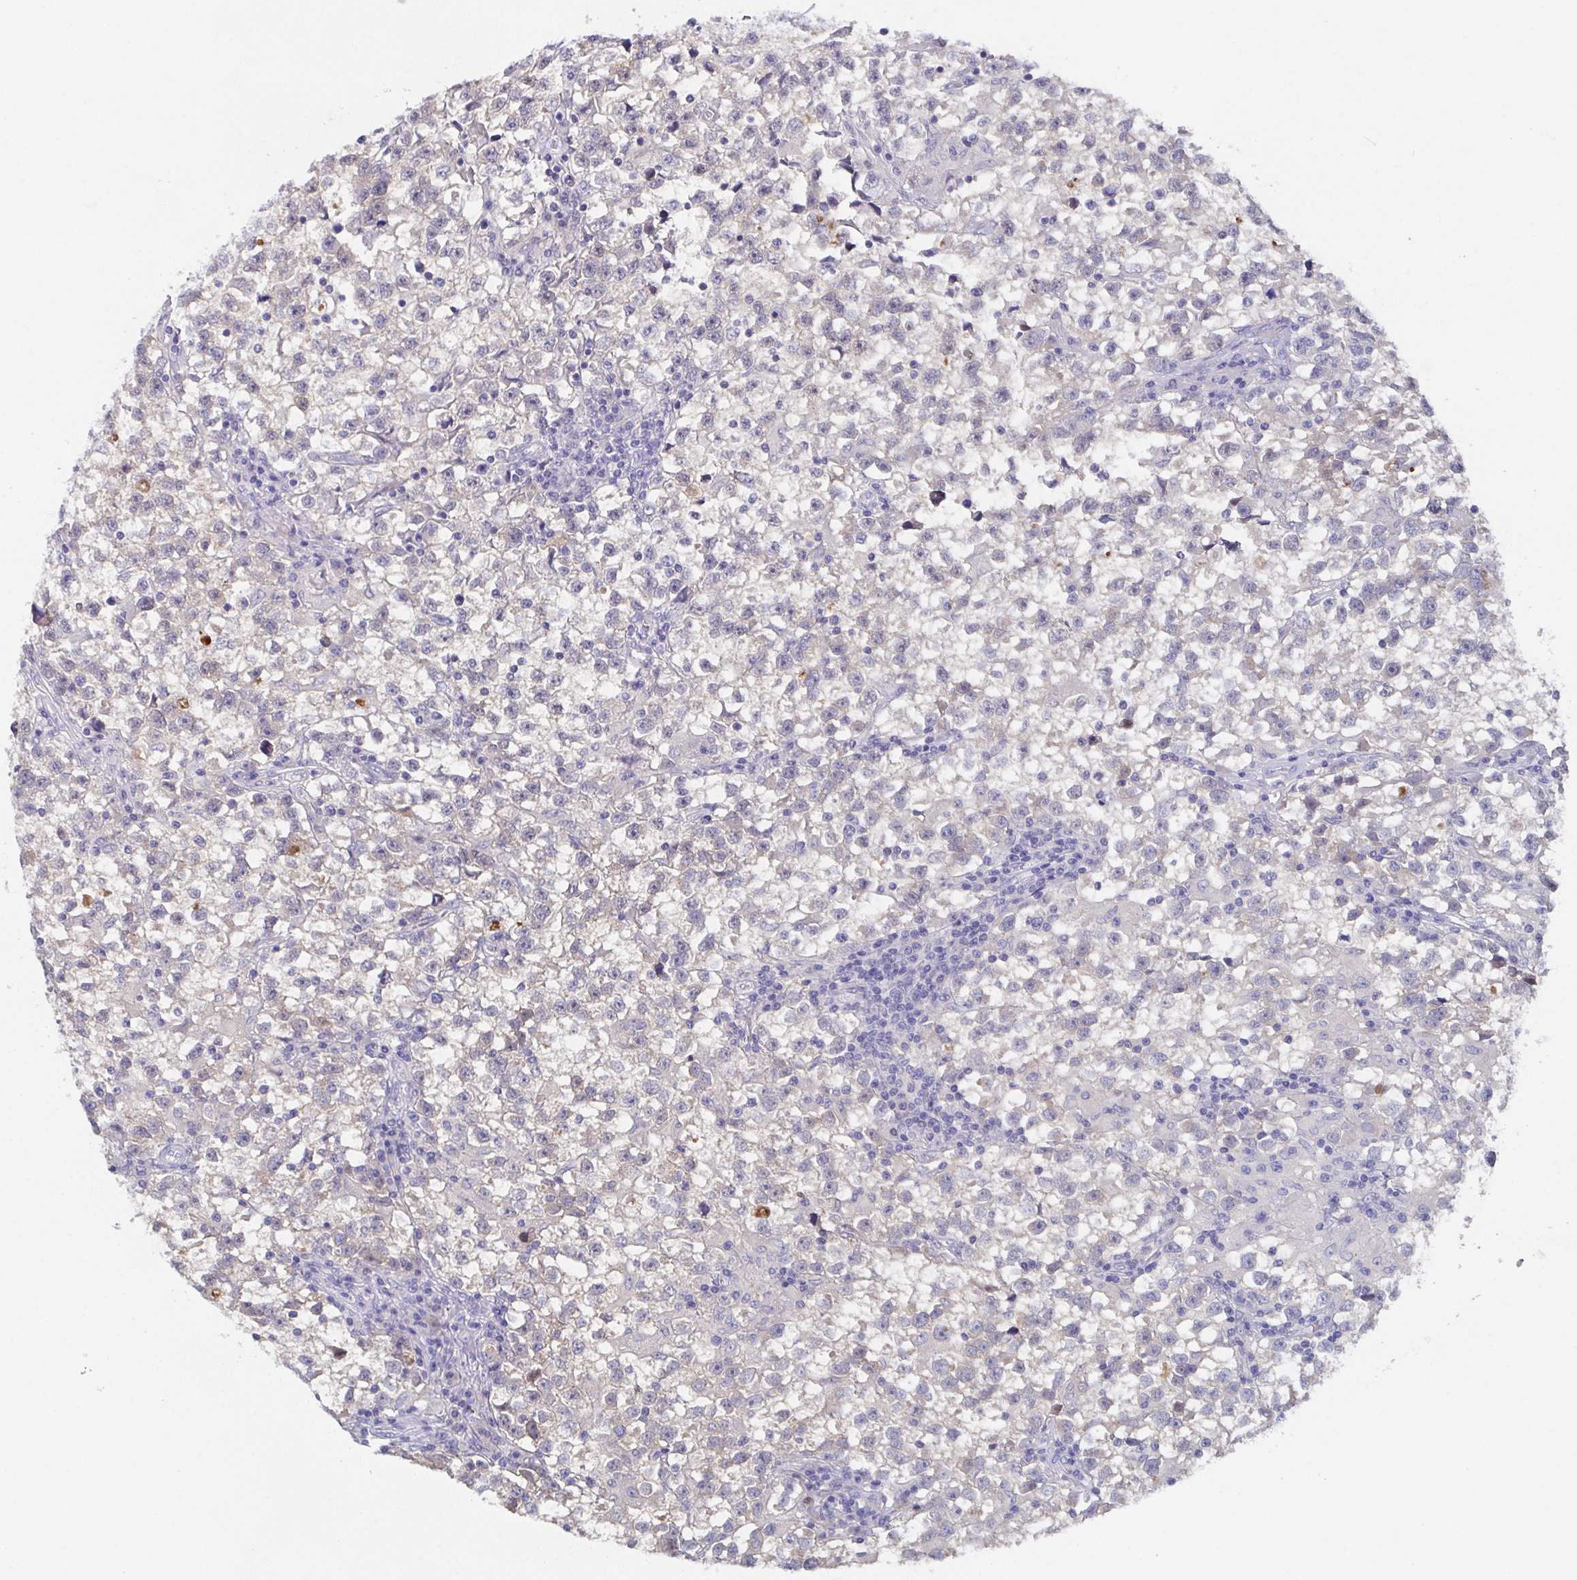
{"staining": {"intensity": "weak", "quantity": "<25%", "location": "cytoplasmic/membranous"}, "tissue": "testis cancer", "cell_type": "Tumor cells", "image_type": "cancer", "snomed": [{"axis": "morphology", "description": "Seminoma, NOS"}, {"axis": "topography", "description": "Testis"}], "caption": "Immunohistochemistry (IHC) of human testis seminoma reveals no staining in tumor cells.", "gene": "SSC4D", "patient": {"sex": "male", "age": 31}}